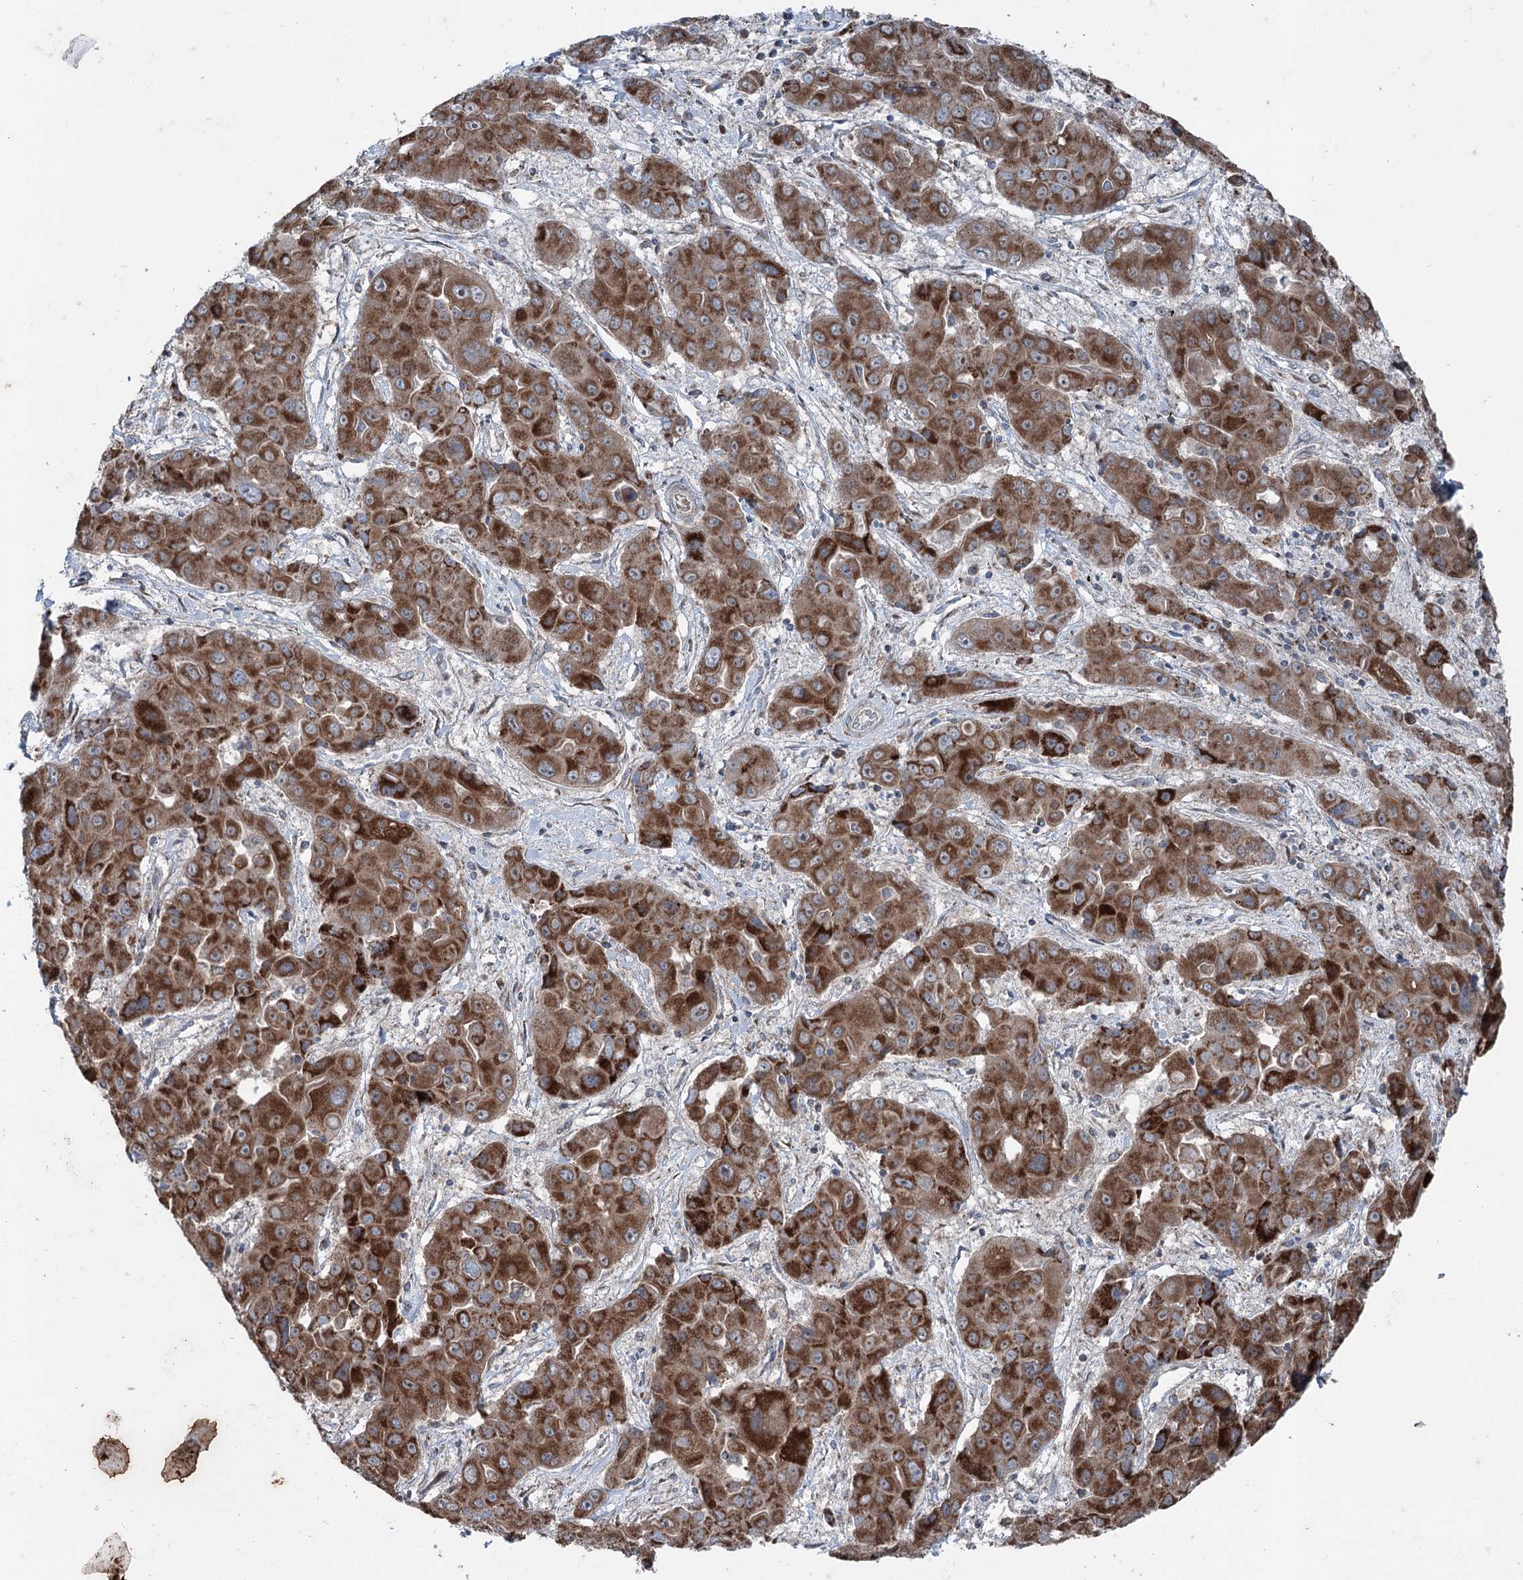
{"staining": {"intensity": "strong", "quantity": ">75%", "location": "cytoplasmic/membranous"}, "tissue": "liver cancer", "cell_type": "Tumor cells", "image_type": "cancer", "snomed": [{"axis": "morphology", "description": "Cholangiocarcinoma"}, {"axis": "topography", "description": "Liver"}], "caption": "Immunohistochemical staining of human liver cancer exhibits strong cytoplasmic/membranous protein positivity in approximately >75% of tumor cells.", "gene": "UCN3", "patient": {"sex": "male", "age": 67}}